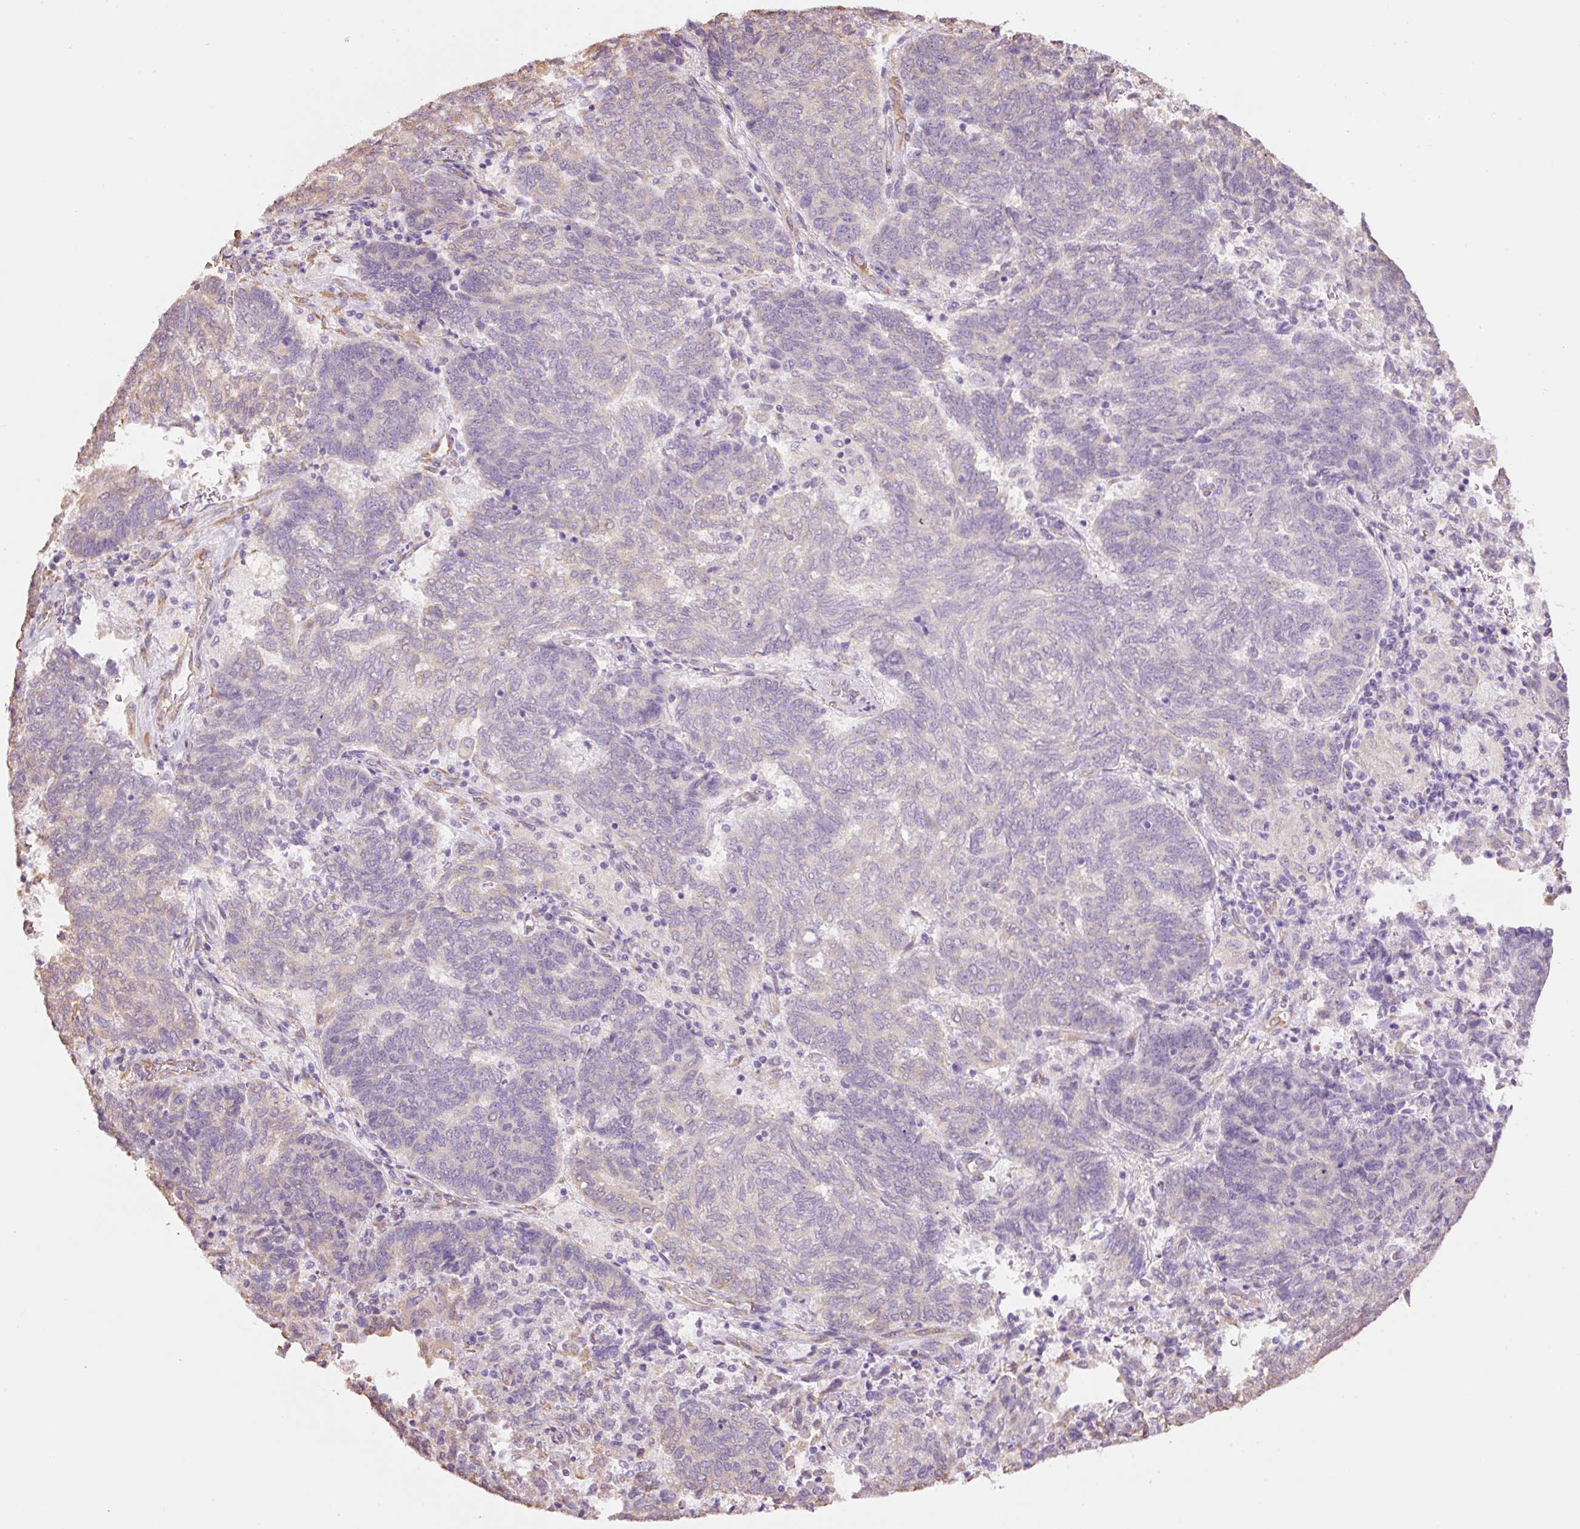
{"staining": {"intensity": "weak", "quantity": "<25%", "location": "cytoplasmic/membranous"}, "tissue": "endometrial cancer", "cell_type": "Tumor cells", "image_type": "cancer", "snomed": [{"axis": "morphology", "description": "Adenocarcinoma, NOS"}, {"axis": "topography", "description": "Endometrium"}], "caption": "Immunohistochemistry of human endometrial adenocarcinoma displays no expression in tumor cells.", "gene": "GCG", "patient": {"sex": "female", "age": 80}}